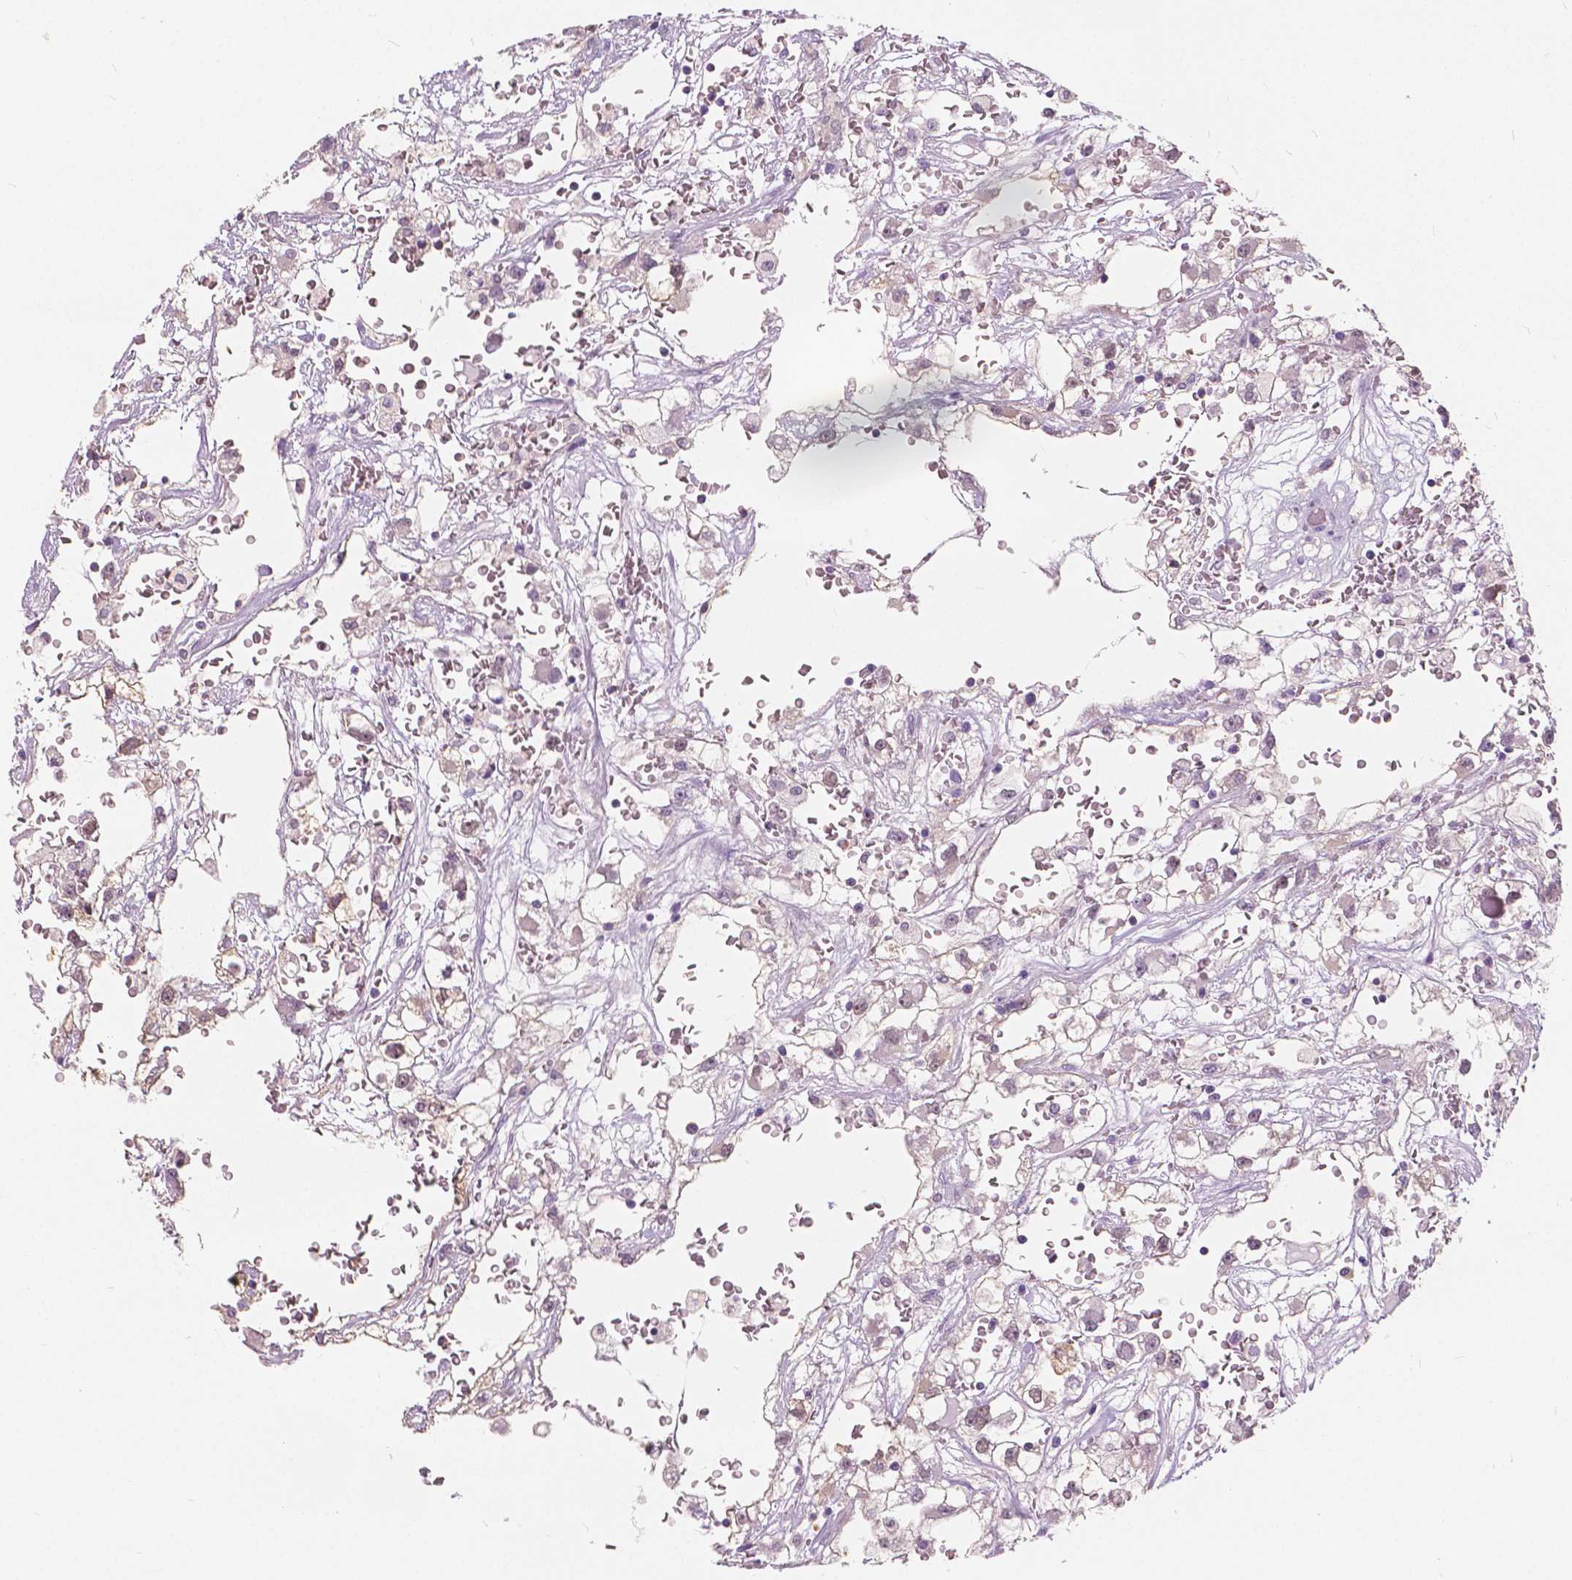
{"staining": {"intensity": "weak", "quantity": "<25%", "location": "cytoplasmic/membranous"}, "tissue": "renal cancer", "cell_type": "Tumor cells", "image_type": "cancer", "snomed": [{"axis": "morphology", "description": "Adenocarcinoma, NOS"}, {"axis": "topography", "description": "Kidney"}], "caption": "This image is of renal cancer (adenocarcinoma) stained with immunohistochemistry (IHC) to label a protein in brown with the nuclei are counter-stained blue. There is no positivity in tumor cells.", "gene": "TKFC", "patient": {"sex": "male", "age": 59}}